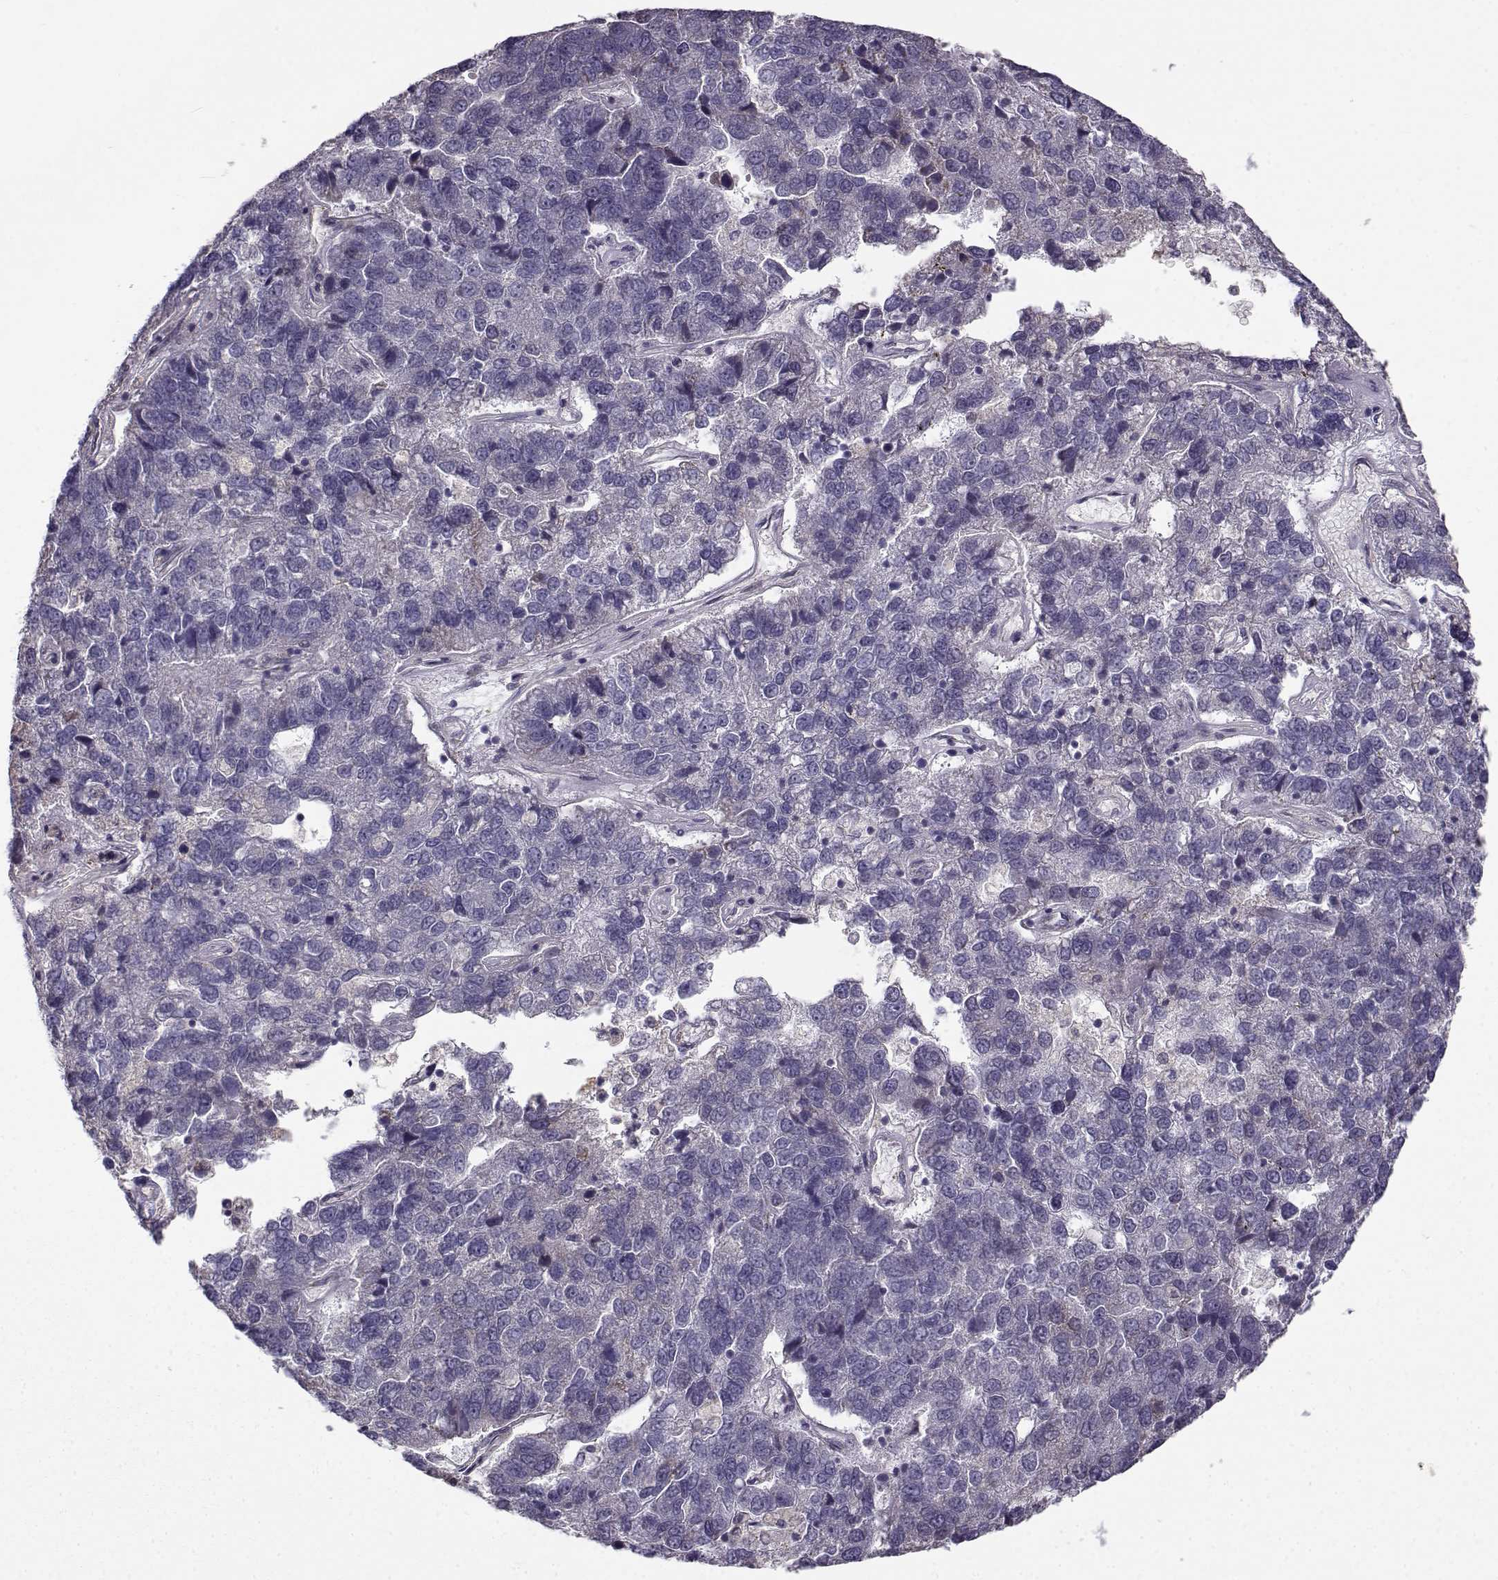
{"staining": {"intensity": "negative", "quantity": "none", "location": "none"}, "tissue": "pancreatic cancer", "cell_type": "Tumor cells", "image_type": "cancer", "snomed": [{"axis": "morphology", "description": "Adenocarcinoma, NOS"}, {"axis": "topography", "description": "Pancreas"}], "caption": "There is no significant expression in tumor cells of pancreatic adenocarcinoma.", "gene": "ENTPD8", "patient": {"sex": "female", "age": 61}}